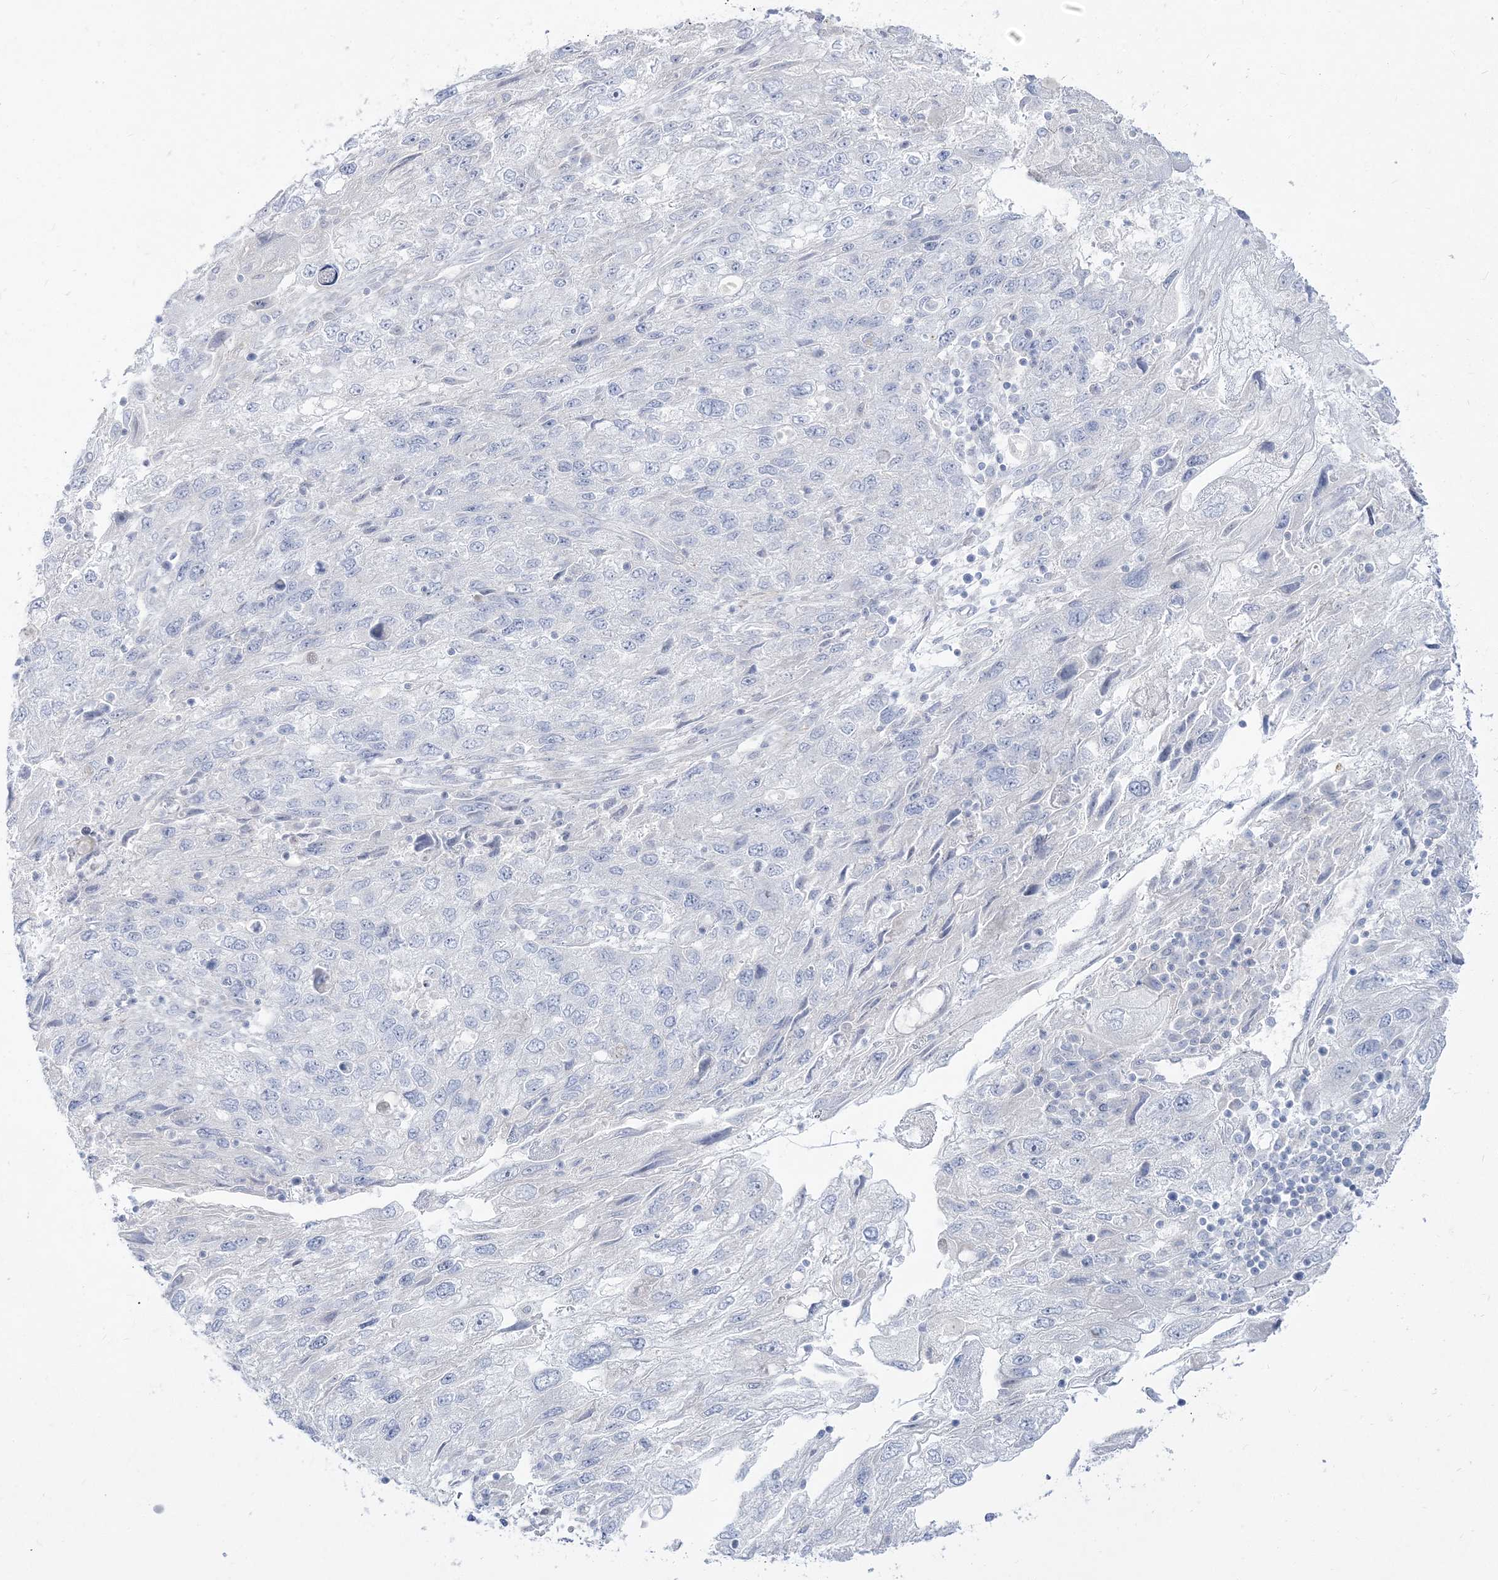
{"staining": {"intensity": "negative", "quantity": "none", "location": "none"}, "tissue": "endometrial cancer", "cell_type": "Tumor cells", "image_type": "cancer", "snomed": [{"axis": "morphology", "description": "Adenocarcinoma, NOS"}, {"axis": "topography", "description": "Endometrium"}], "caption": "This is a image of immunohistochemistry staining of endometrial adenocarcinoma, which shows no positivity in tumor cells. Brightfield microscopy of immunohistochemistry stained with DAB (3,3'-diaminobenzidine) (brown) and hematoxylin (blue), captured at high magnification.", "gene": "GPAT2", "patient": {"sex": "female", "age": 49}}